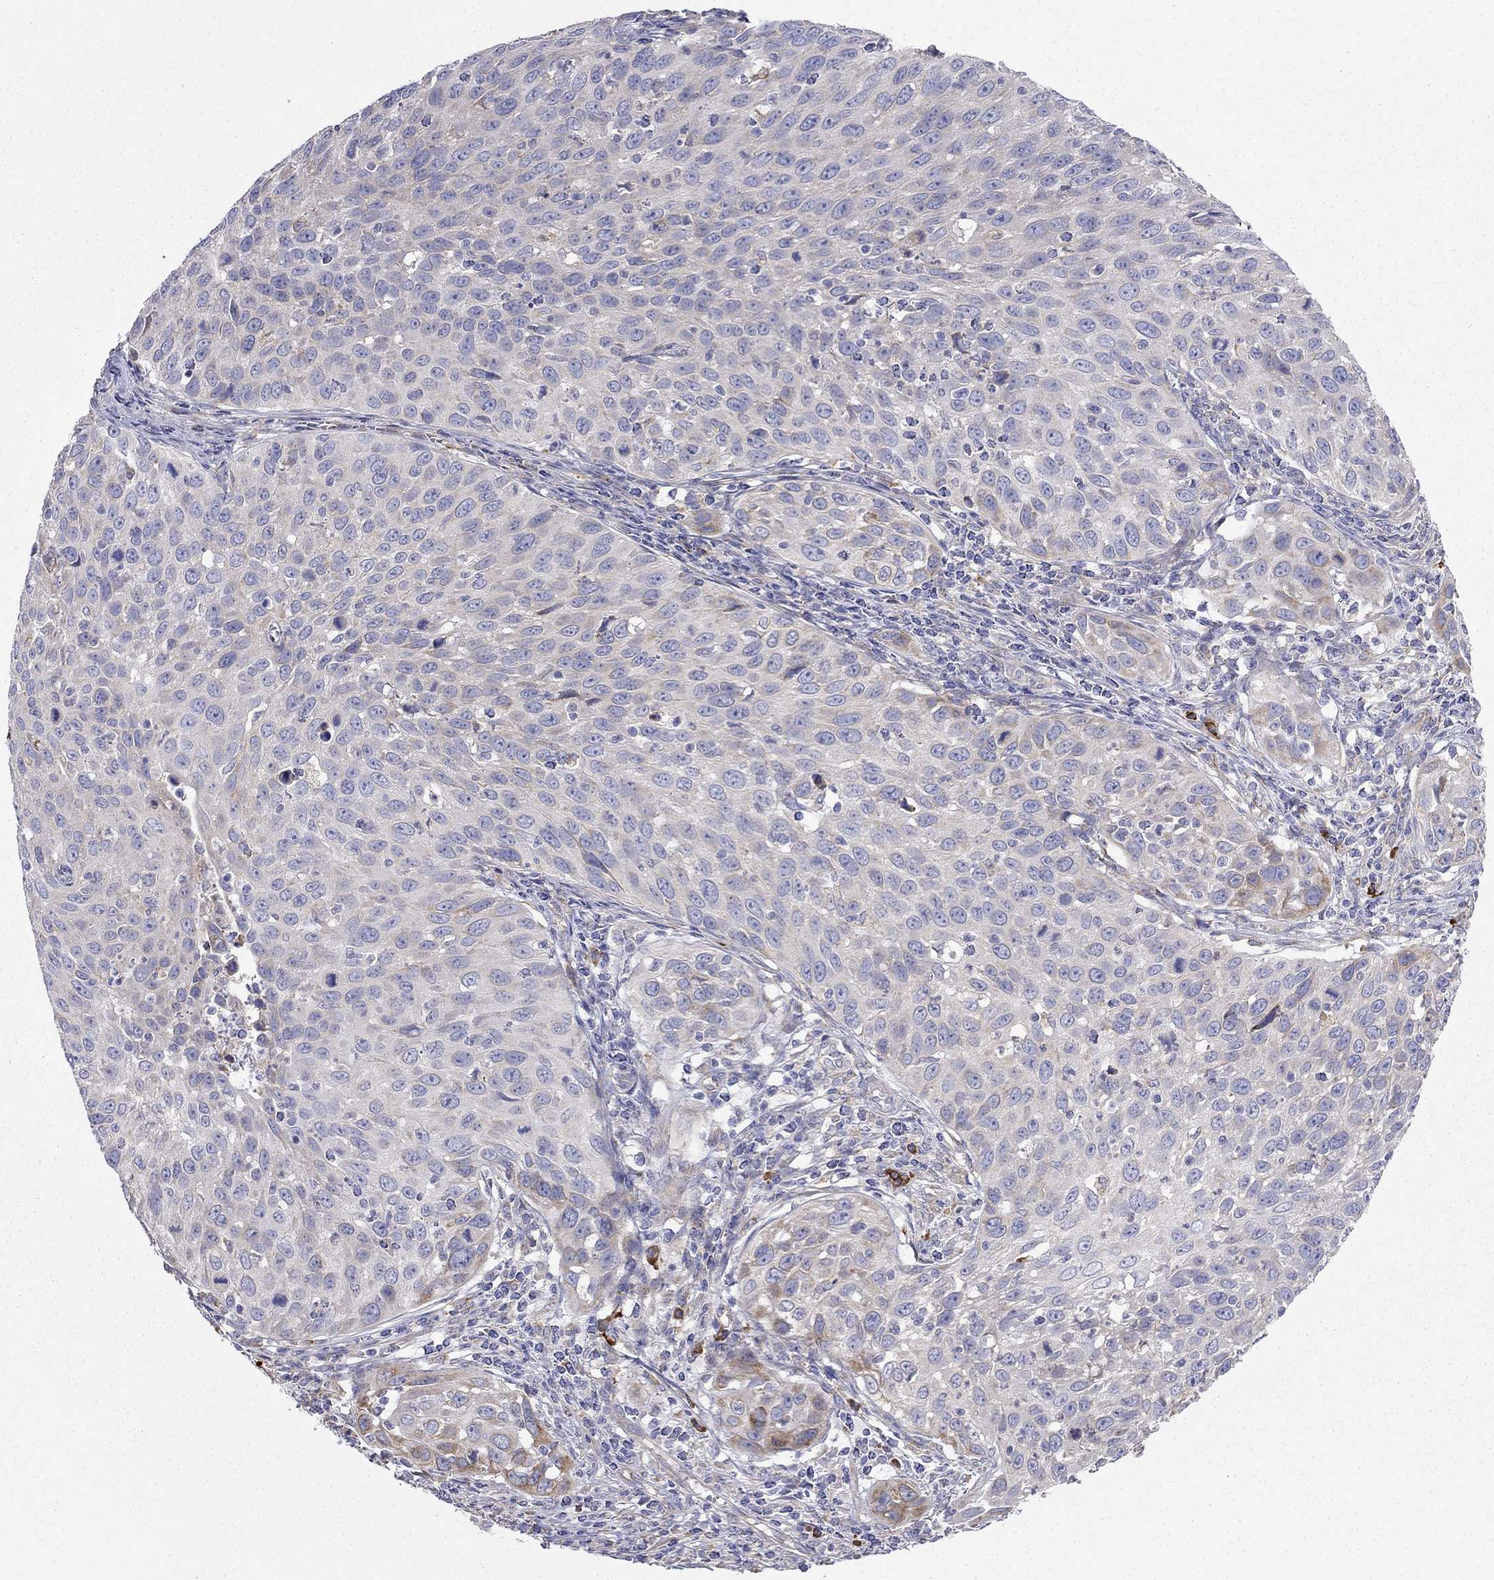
{"staining": {"intensity": "moderate", "quantity": "<25%", "location": "cytoplasmic/membranous"}, "tissue": "cervical cancer", "cell_type": "Tumor cells", "image_type": "cancer", "snomed": [{"axis": "morphology", "description": "Squamous cell carcinoma, NOS"}, {"axis": "topography", "description": "Cervix"}], "caption": "Cervical cancer stained with a protein marker shows moderate staining in tumor cells.", "gene": "LONRF2", "patient": {"sex": "female", "age": 26}}